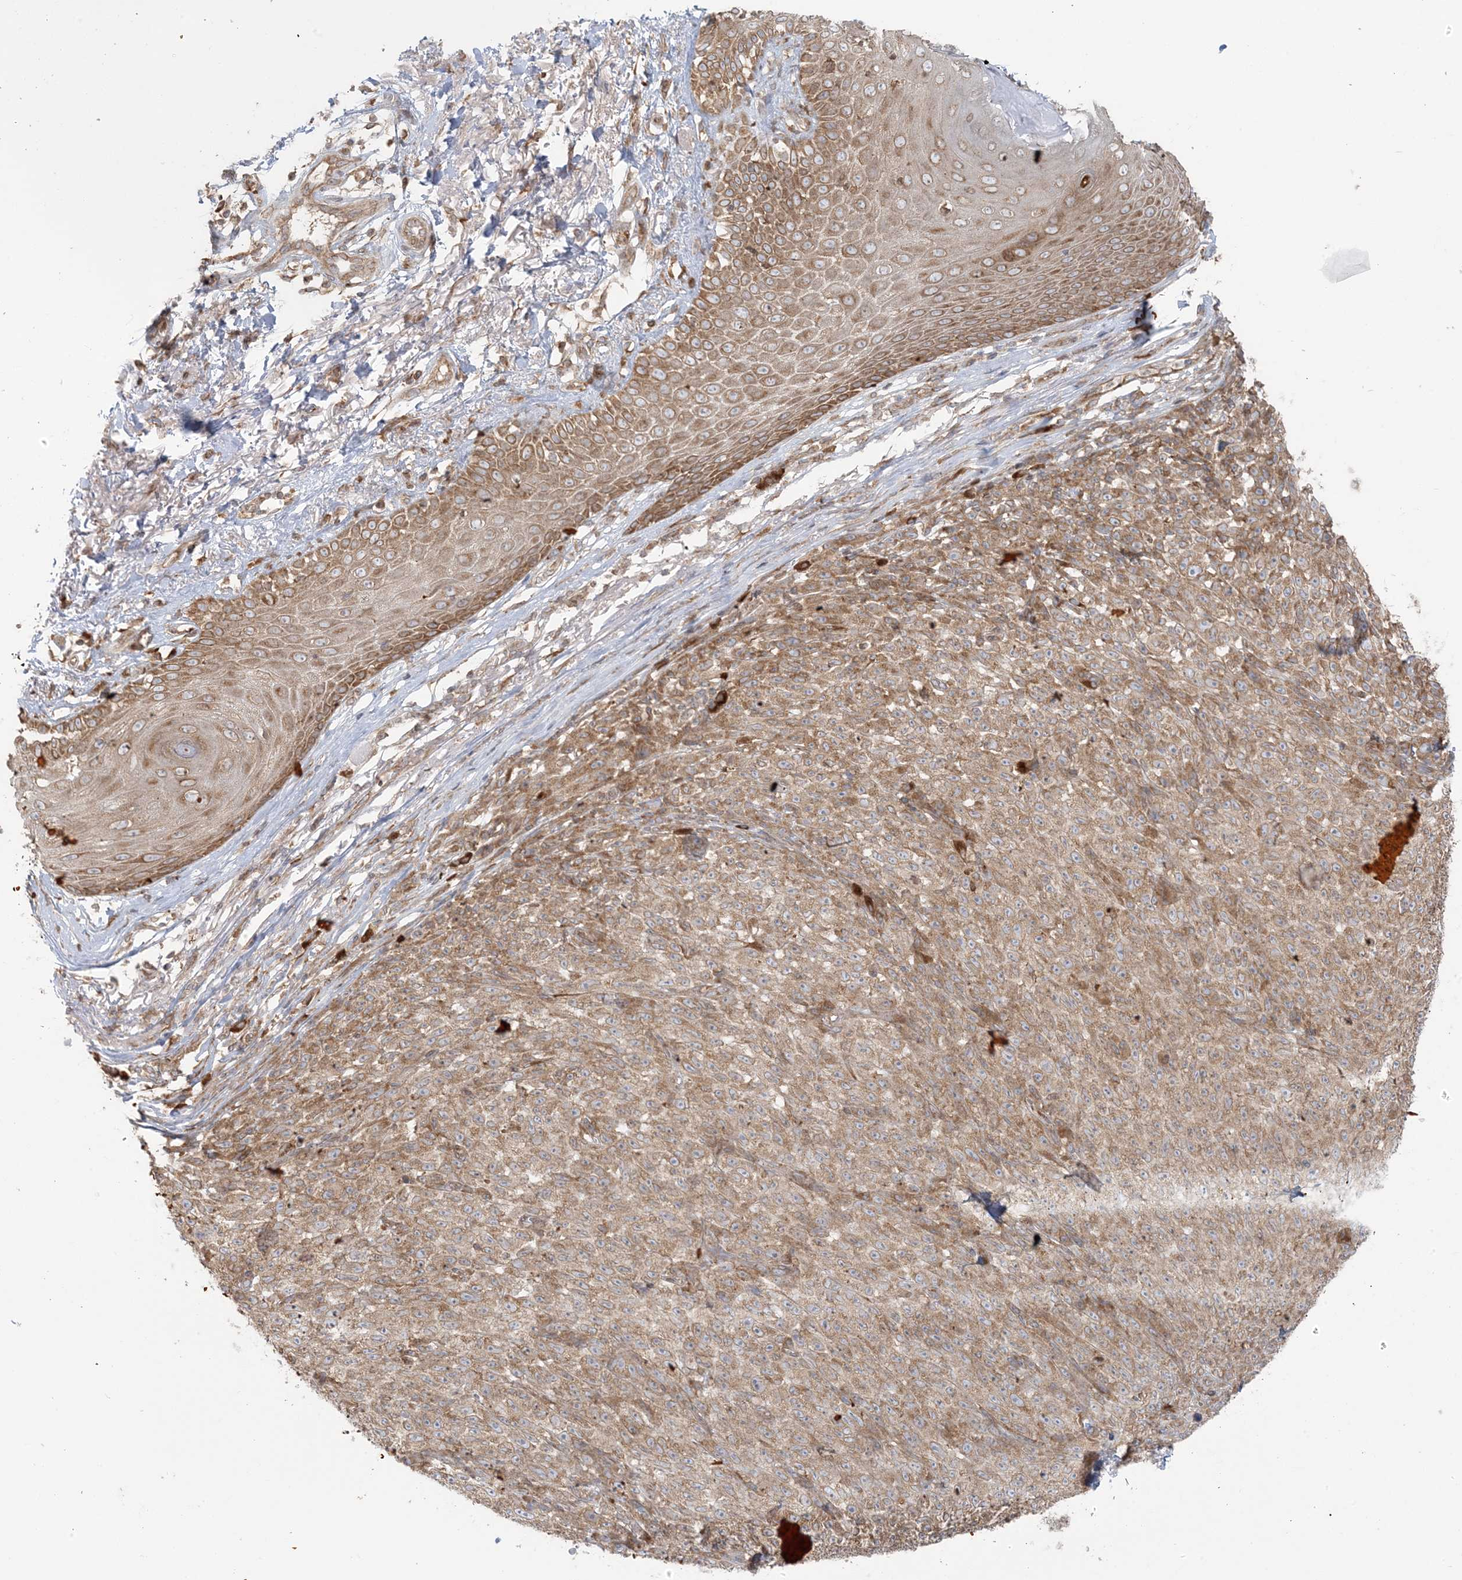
{"staining": {"intensity": "moderate", "quantity": ">75%", "location": "cytoplasmic/membranous"}, "tissue": "melanoma", "cell_type": "Tumor cells", "image_type": "cancer", "snomed": [{"axis": "morphology", "description": "Malignant melanoma, NOS"}, {"axis": "topography", "description": "Skin"}], "caption": "The immunohistochemical stain shows moderate cytoplasmic/membranous positivity in tumor cells of malignant melanoma tissue.", "gene": "UBXN4", "patient": {"sex": "female", "age": 82}}